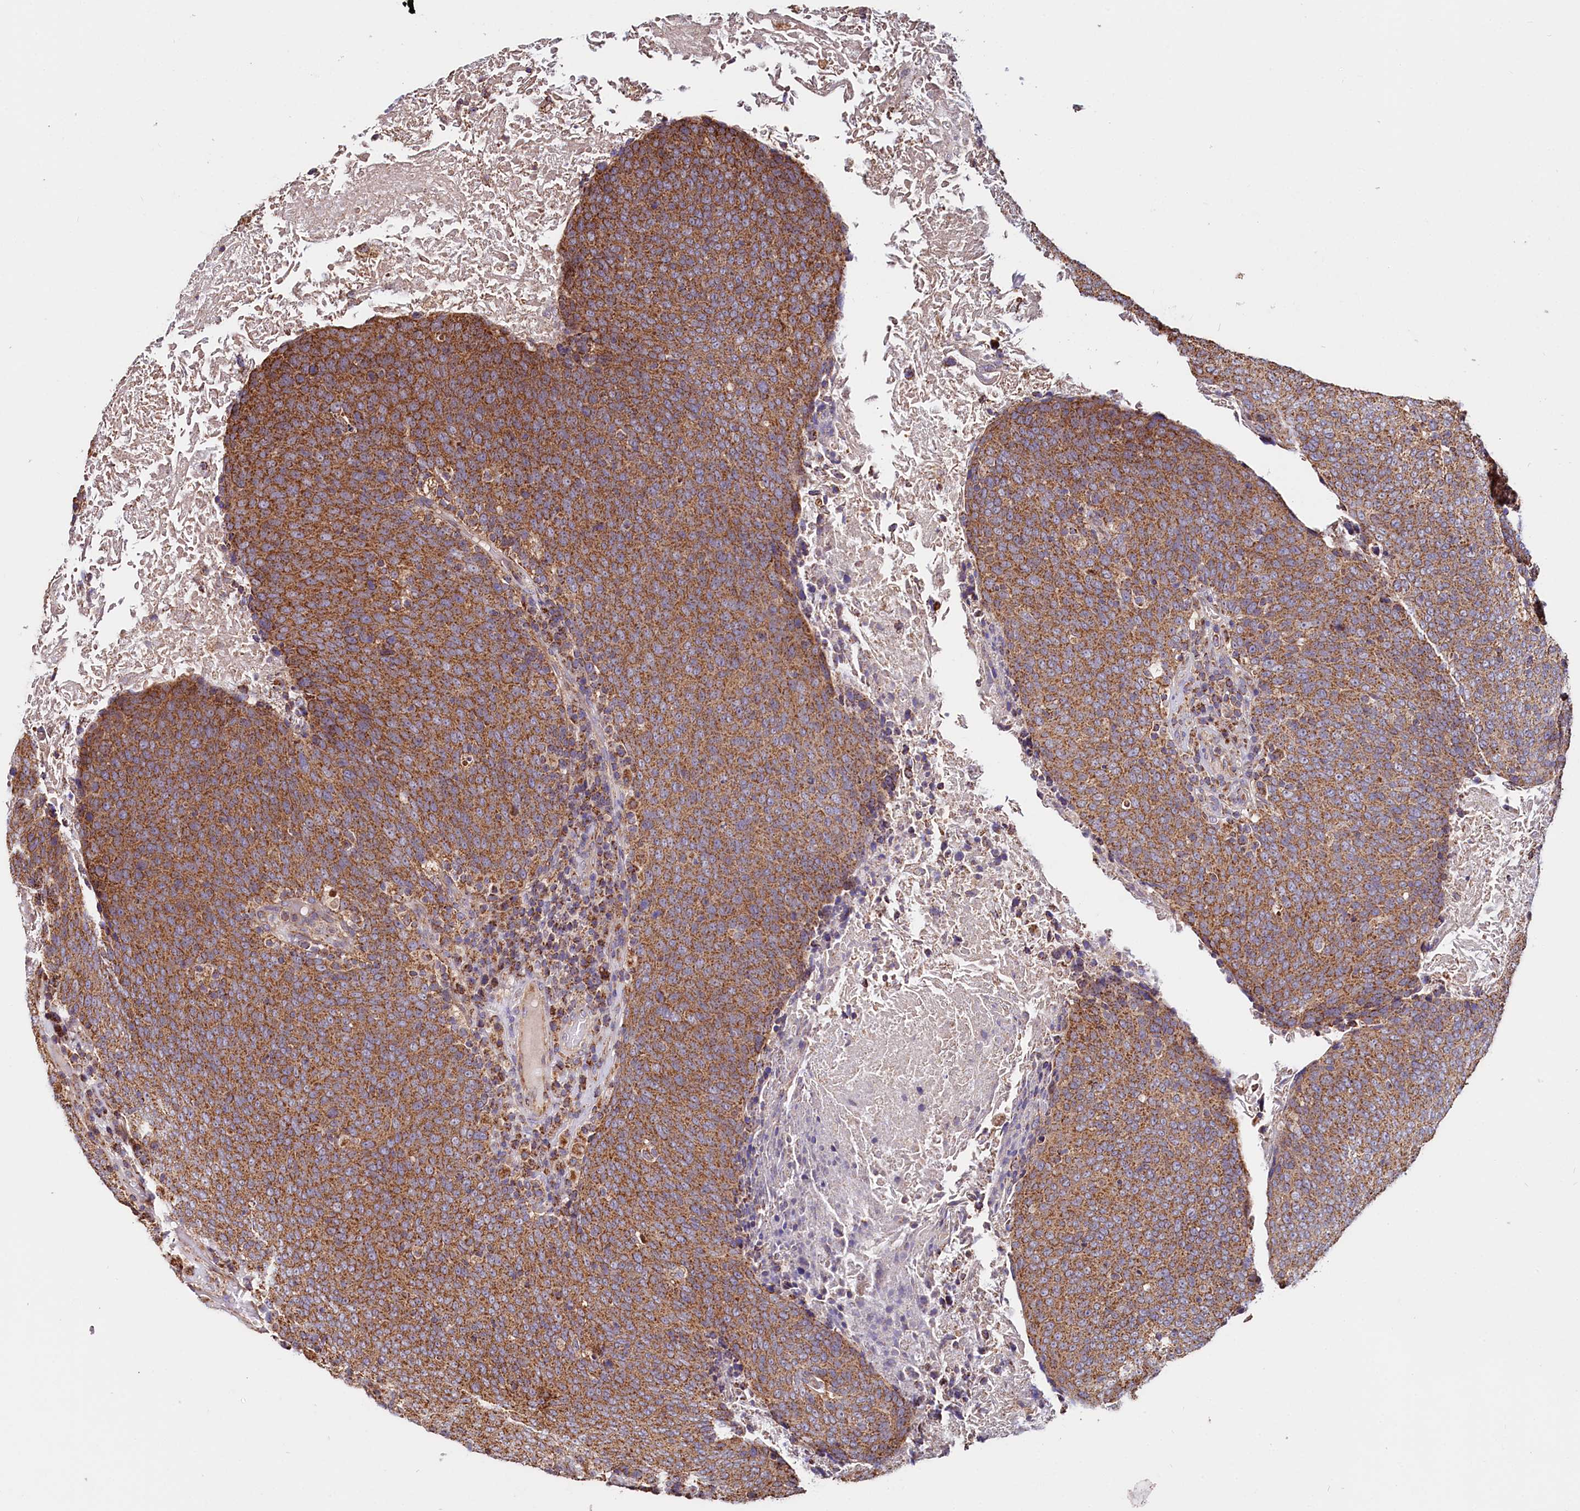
{"staining": {"intensity": "strong", "quantity": ">75%", "location": "cytoplasmic/membranous"}, "tissue": "head and neck cancer", "cell_type": "Tumor cells", "image_type": "cancer", "snomed": [{"axis": "morphology", "description": "Squamous cell carcinoma, NOS"}, {"axis": "morphology", "description": "Squamous cell carcinoma, metastatic, NOS"}, {"axis": "topography", "description": "Lymph node"}, {"axis": "topography", "description": "Head-Neck"}], "caption": "High-magnification brightfield microscopy of head and neck cancer stained with DAB (3,3'-diaminobenzidine) (brown) and counterstained with hematoxylin (blue). tumor cells exhibit strong cytoplasmic/membranous staining is appreciated in approximately>75% of cells. The protein is stained brown, and the nuclei are stained in blue (DAB IHC with brightfield microscopy, high magnification).", "gene": "NUDT15", "patient": {"sex": "male", "age": 62}}